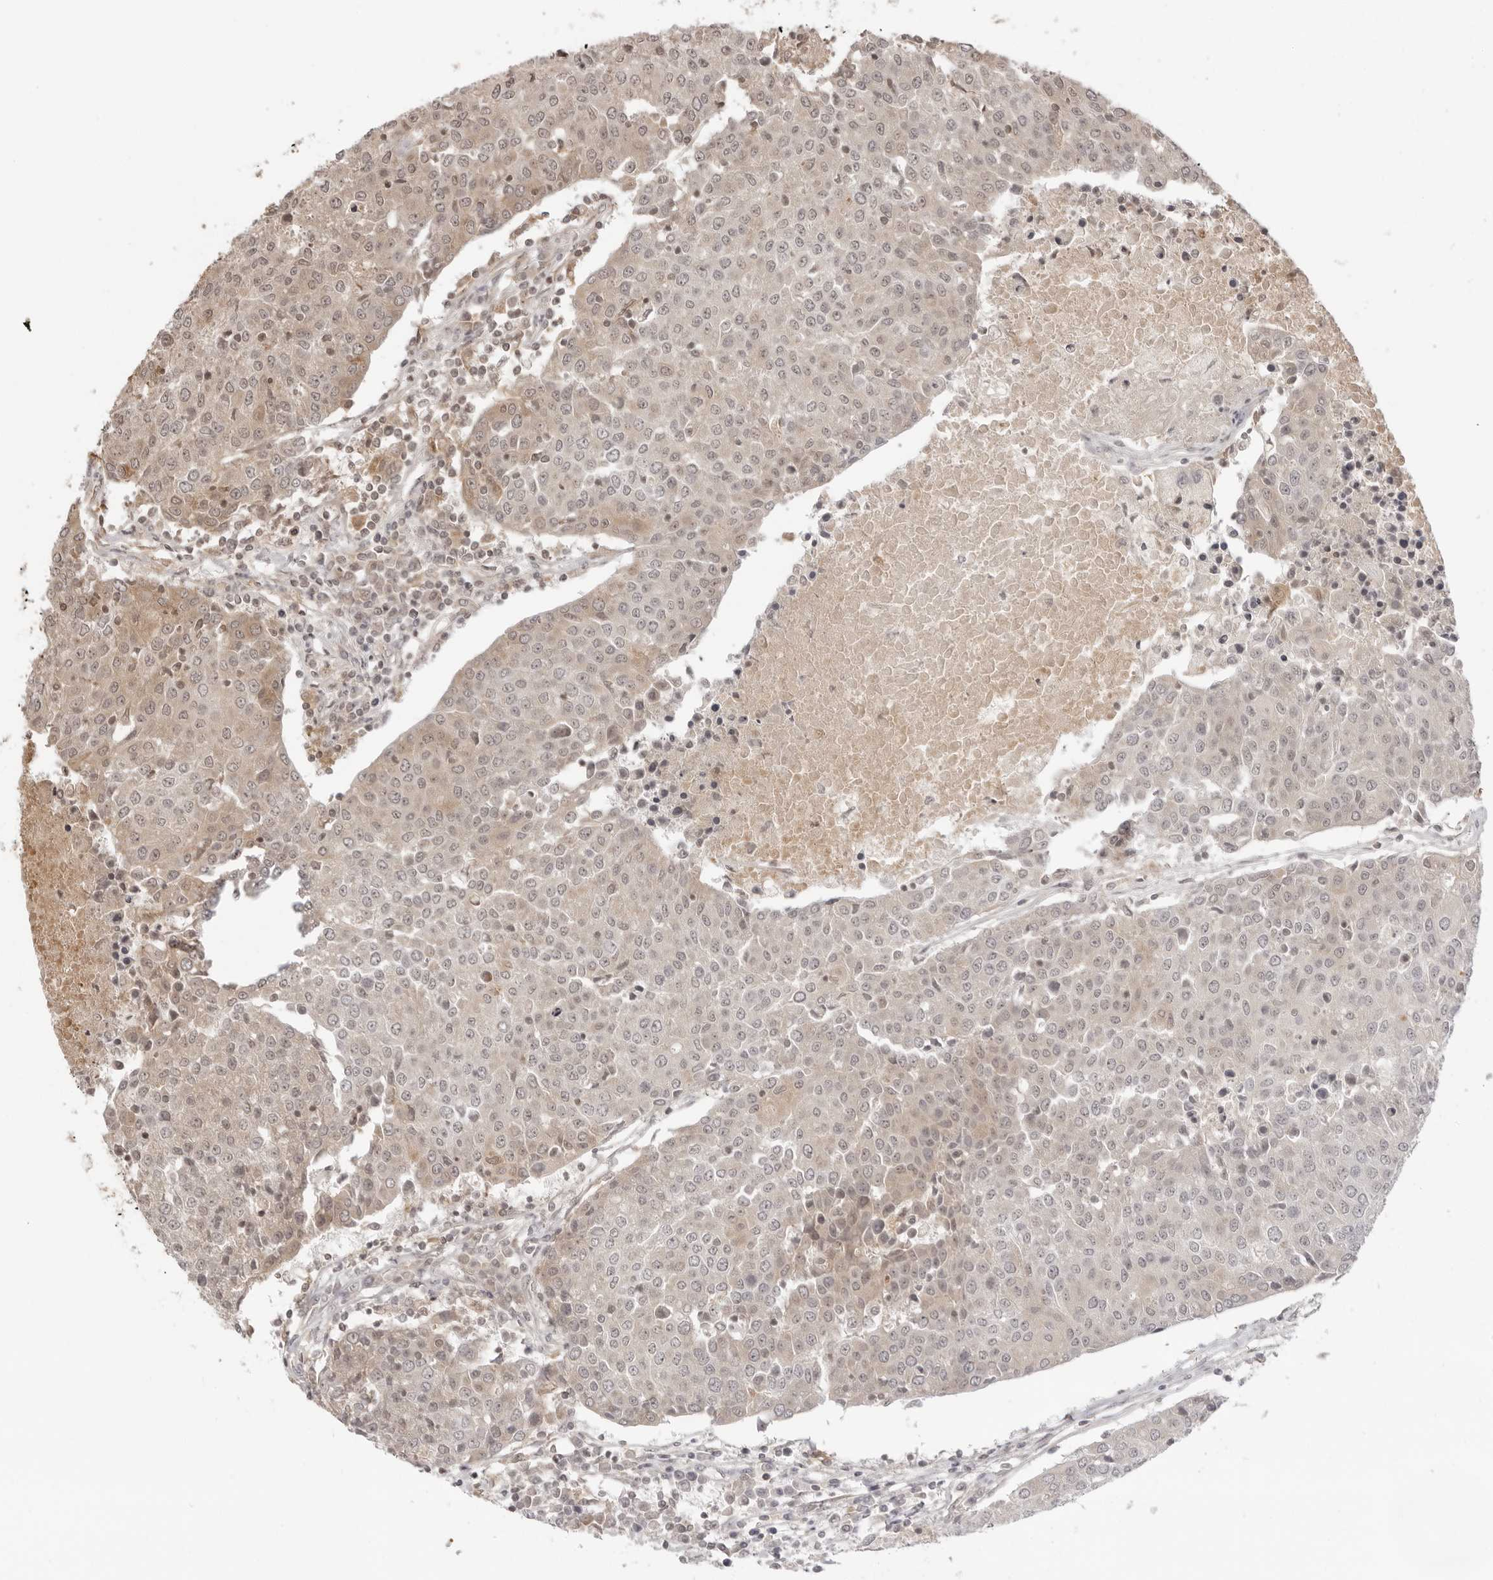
{"staining": {"intensity": "weak", "quantity": "25%-75%", "location": "nuclear"}, "tissue": "urothelial cancer", "cell_type": "Tumor cells", "image_type": "cancer", "snomed": [{"axis": "morphology", "description": "Urothelial carcinoma, High grade"}, {"axis": "topography", "description": "Urinary bladder"}], "caption": "Urothelial cancer was stained to show a protein in brown. There is low levels of weak nuclear positivity in approximately 25%-75% of tumor cells.", "gene": "IKBKE", "patient": {"sex": "female", "age": 85}}